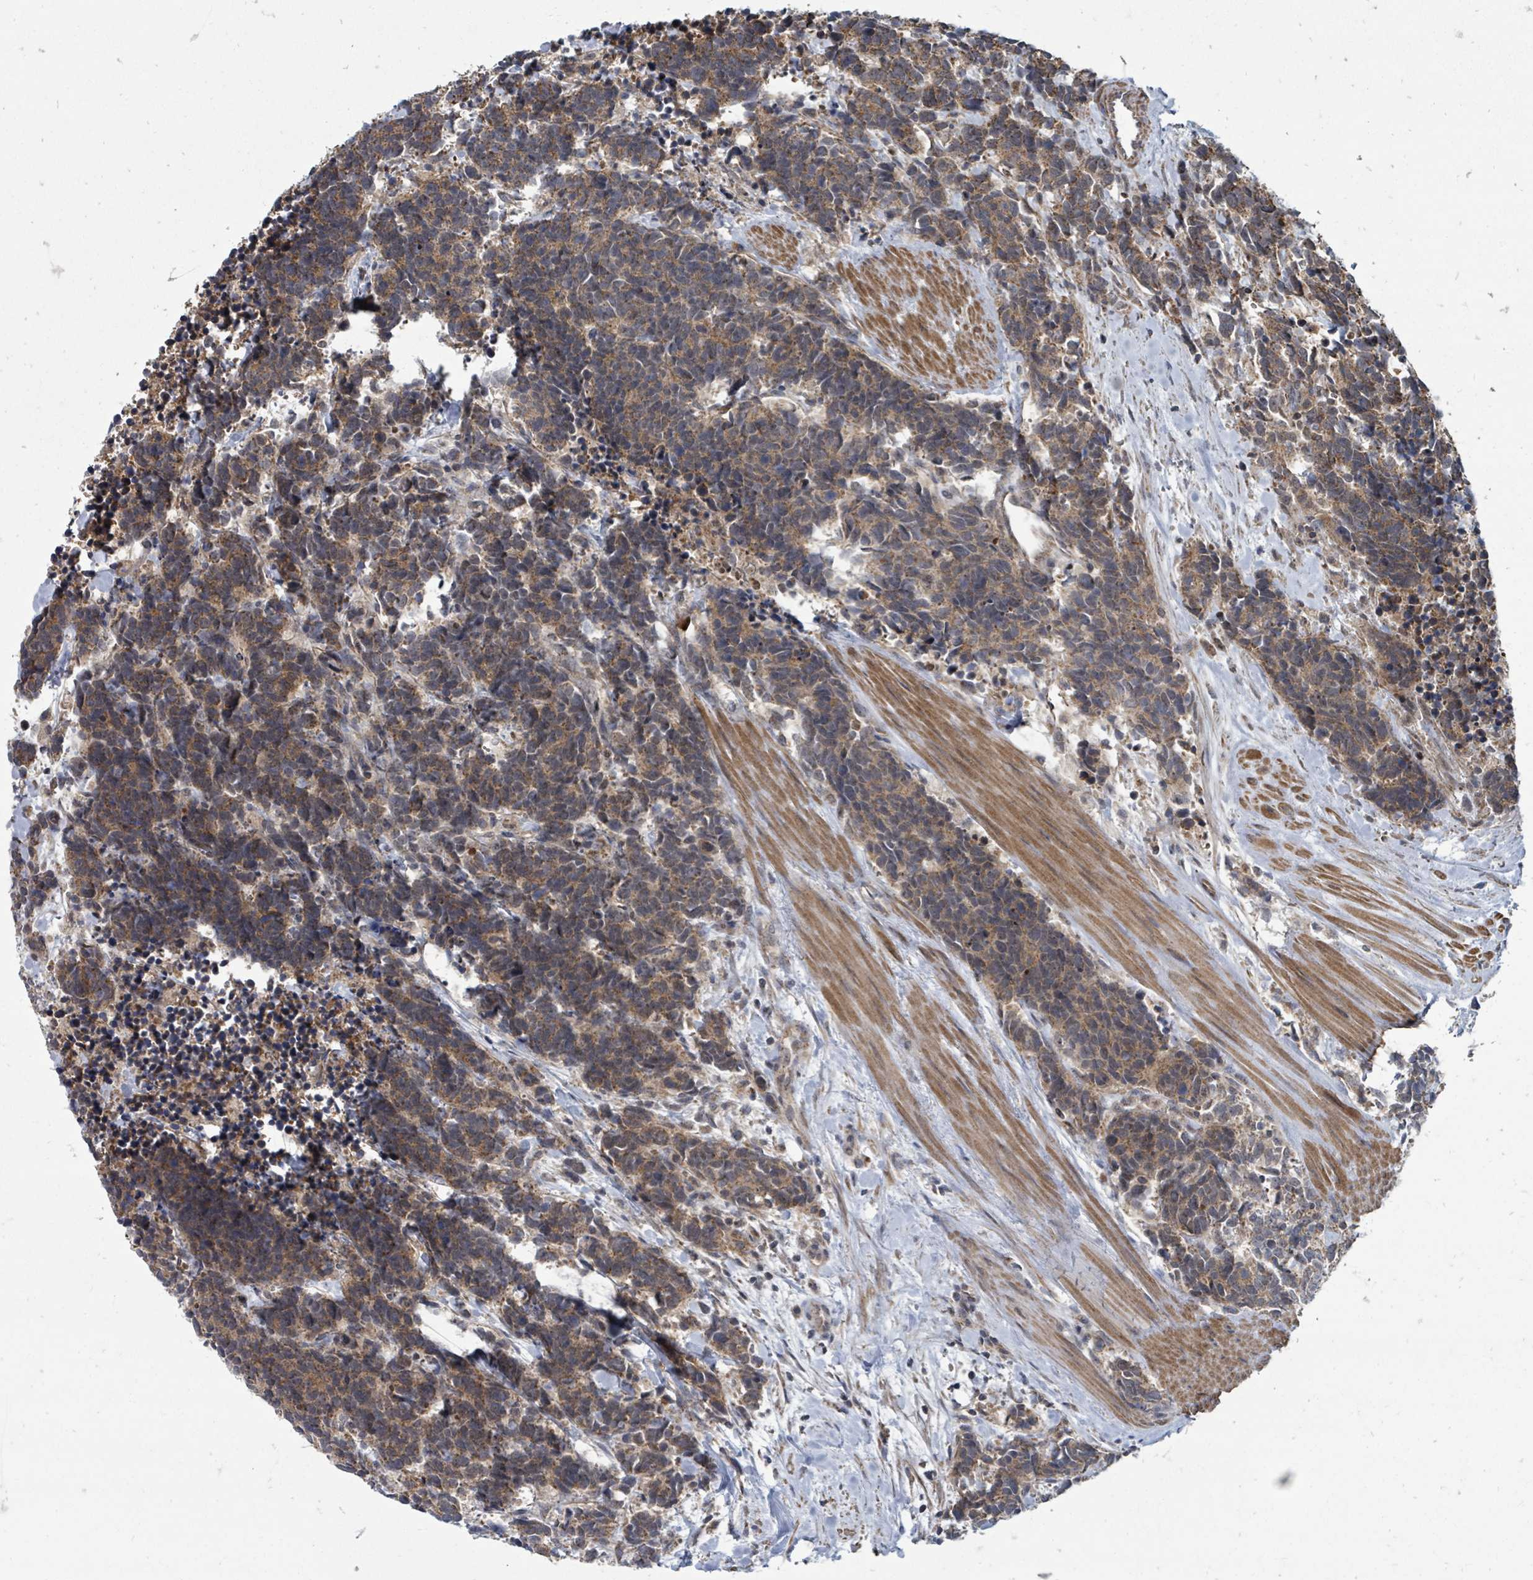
{"staining": {"intensity": "moderate", "quantity": ">75%", "location": "cytoplasmic/membranous"}, "tissue": "carcinoid", "cell_type": "Tumor cells", "image_type": "cancer", "snomed": [{"axis": "morphology", "description": "Carcinoma, NOS"}, {"axis": "morphology", "description": "Carcinoid, malignant, NOS"}, {"axis": "topography", "description": "Prostate"}], "caption": "Protein staining demonstrates moderate cytoplasmic/membranous positivity in approximately >75% of tumor cells in carcinoma.", "gene": "MAGOHB", "patient": {"sex": "male", "age": 57}}